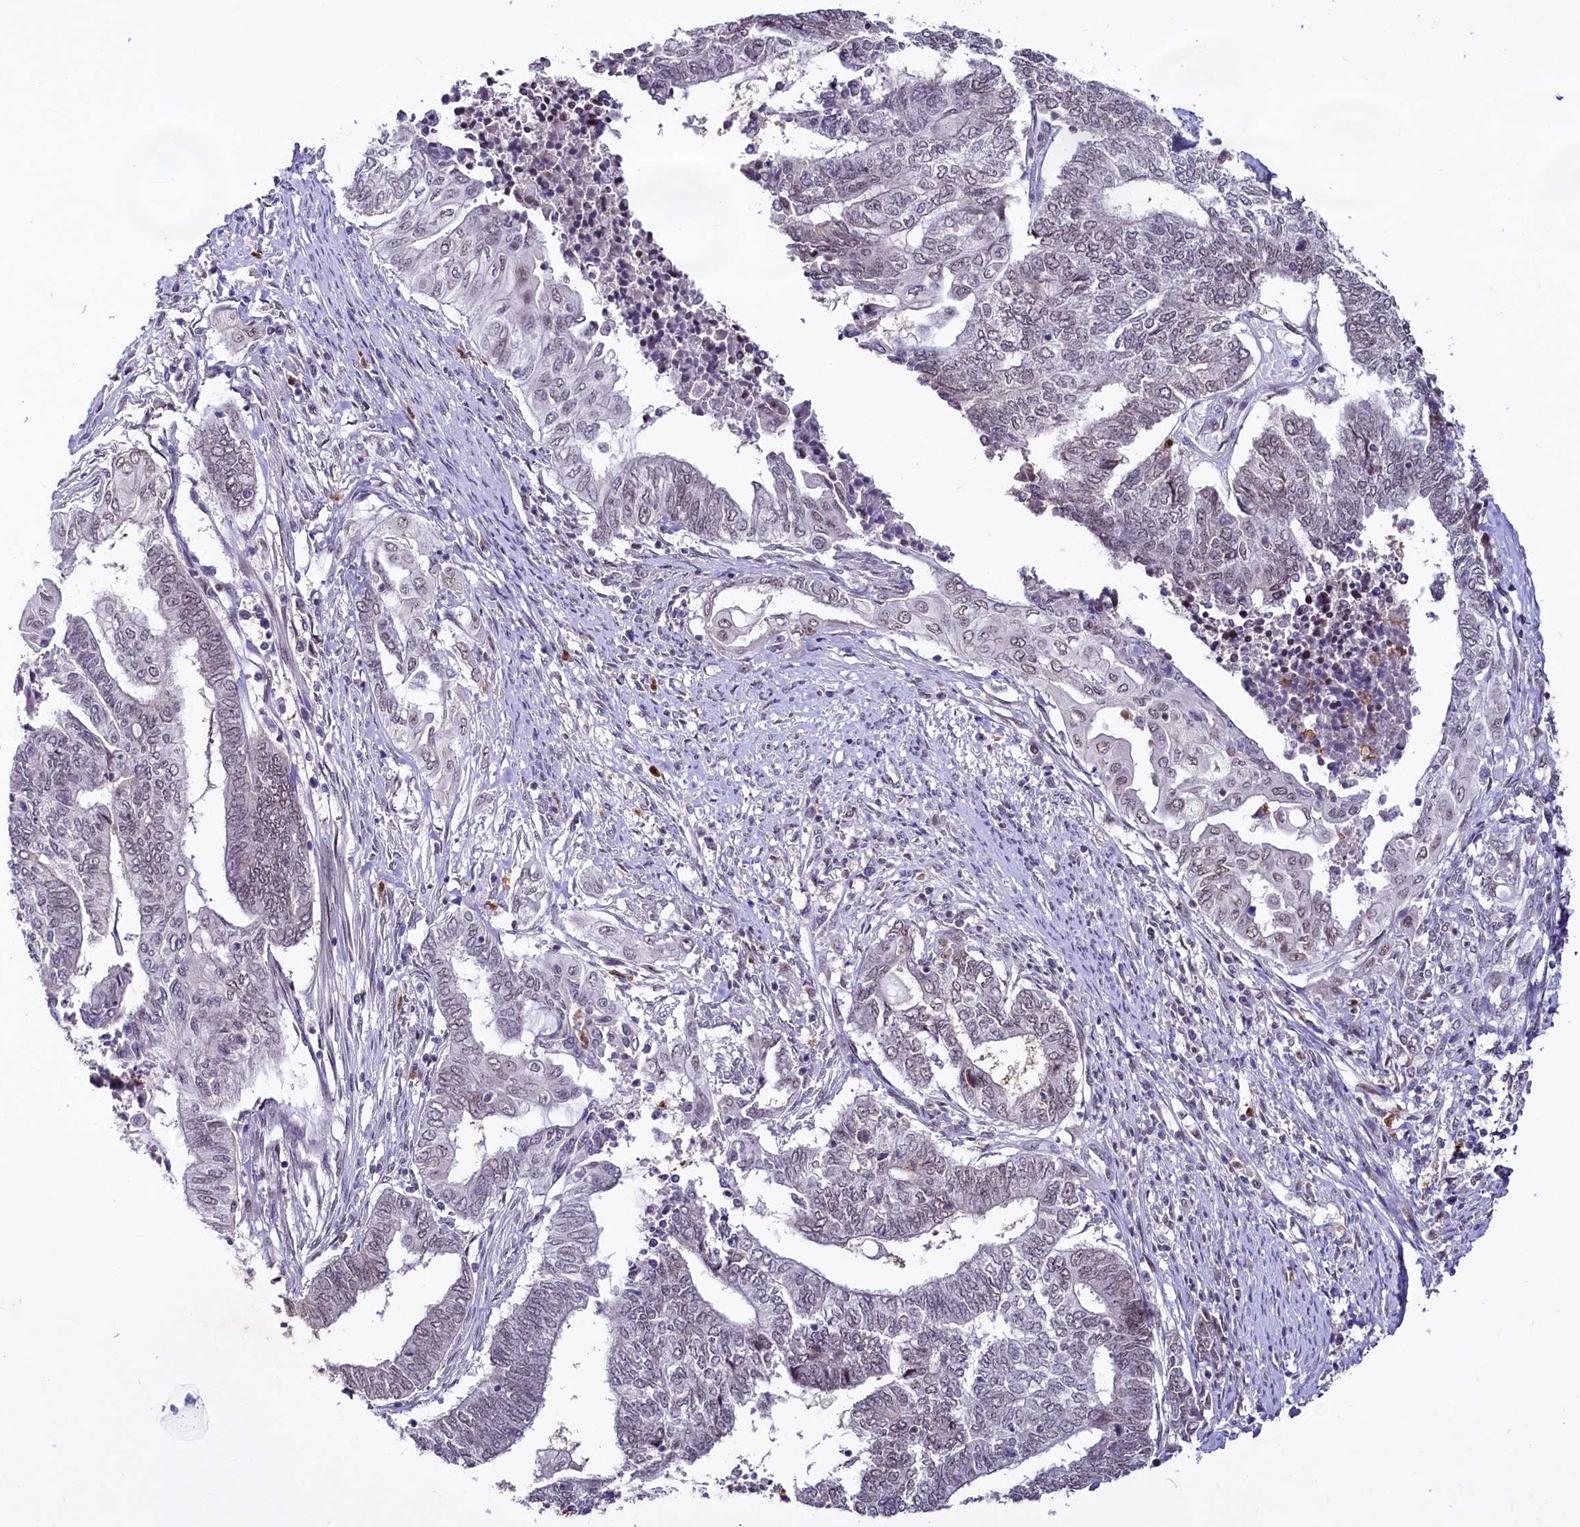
{"staining": {"intensity": "negative", "quantity": "none", "location": "none"}, "tissue": "endometrial cancer", "cell_type": "Tumor cells", "image_type": "cancer", "snomed": [{"axis": "morphology", "description": "Adenocarcinoma, NOS"}, {"axis": "topography", "description": "Uterus"}, {"axis": "topography", "description": "Endometrium"}], "caption": "A micrograph of endometrial cancer (adenocarcinoma) stained for a protein shows no brown staining in tumor cells.", "gene": "SCAF11", "patient": {"sex": "female", "age": 70}}